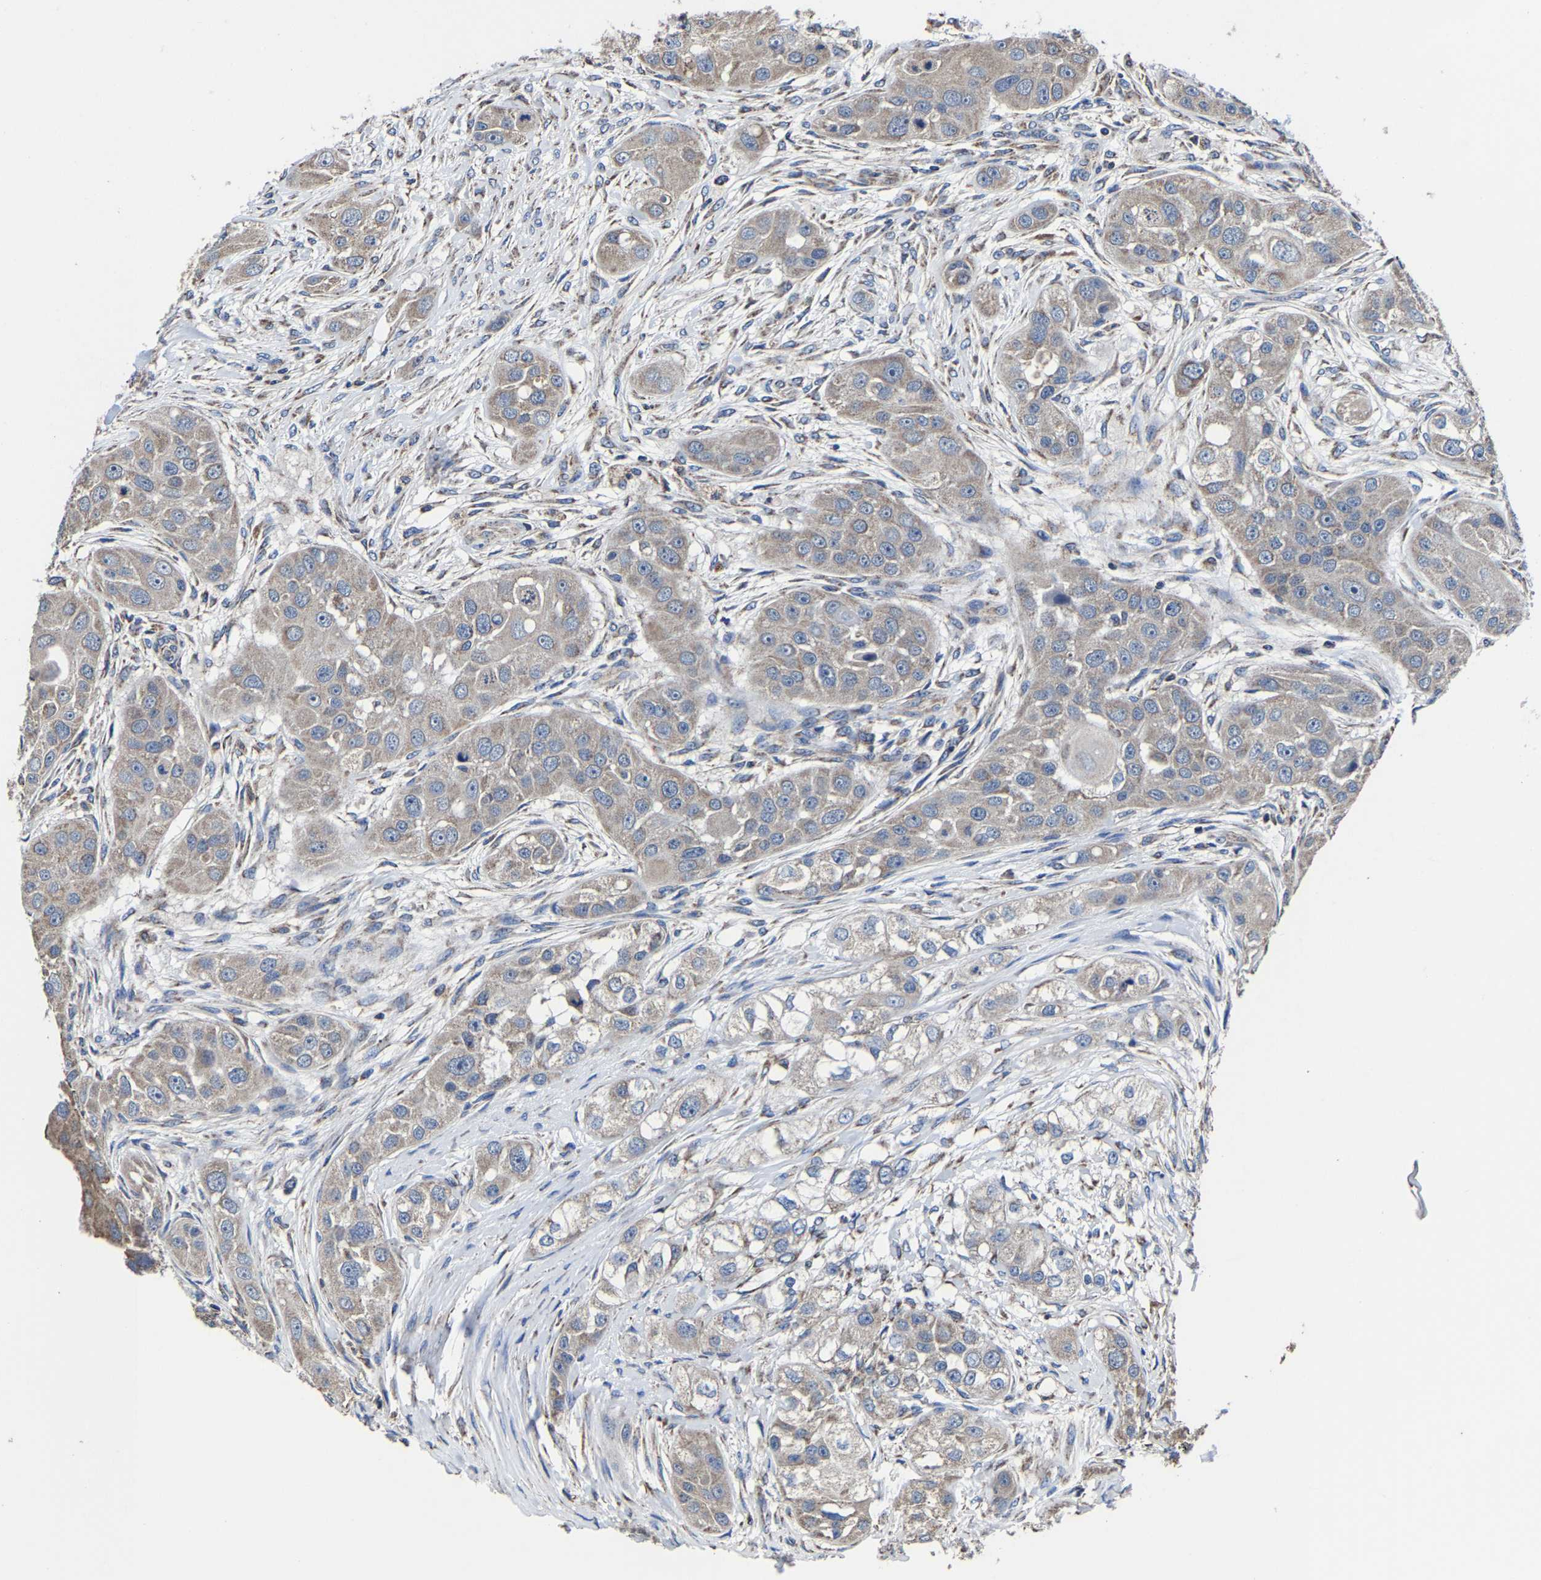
{"staining": {"intensity": "weak", "quantity": ">75%", "location": "cytoplasmic/membranous"}, "tissue": "head and neck cancer", "cell_type": "Tumor cells", "image_type": "cancer", "snomed": [{"axis": "morphology", "description": "Normal tissue, NOS"}, {"axis": "morphology", "description": "Squamous cell carcinoma, NOS"}, {"axis": "topography", "description": "Skeletal muscle"}, {"axis": "topography", "description": "Head-Neck"}], "caption": "Approximately >75% of tumor cells in head and neck squamous cell carcinoma demonstrate weak cytoplasmic/membranous protein staining as visualized by brown immunohistochemical staining.", "gene": "ZCCHC7", "patient": {"sex": "male", "age": 51}}